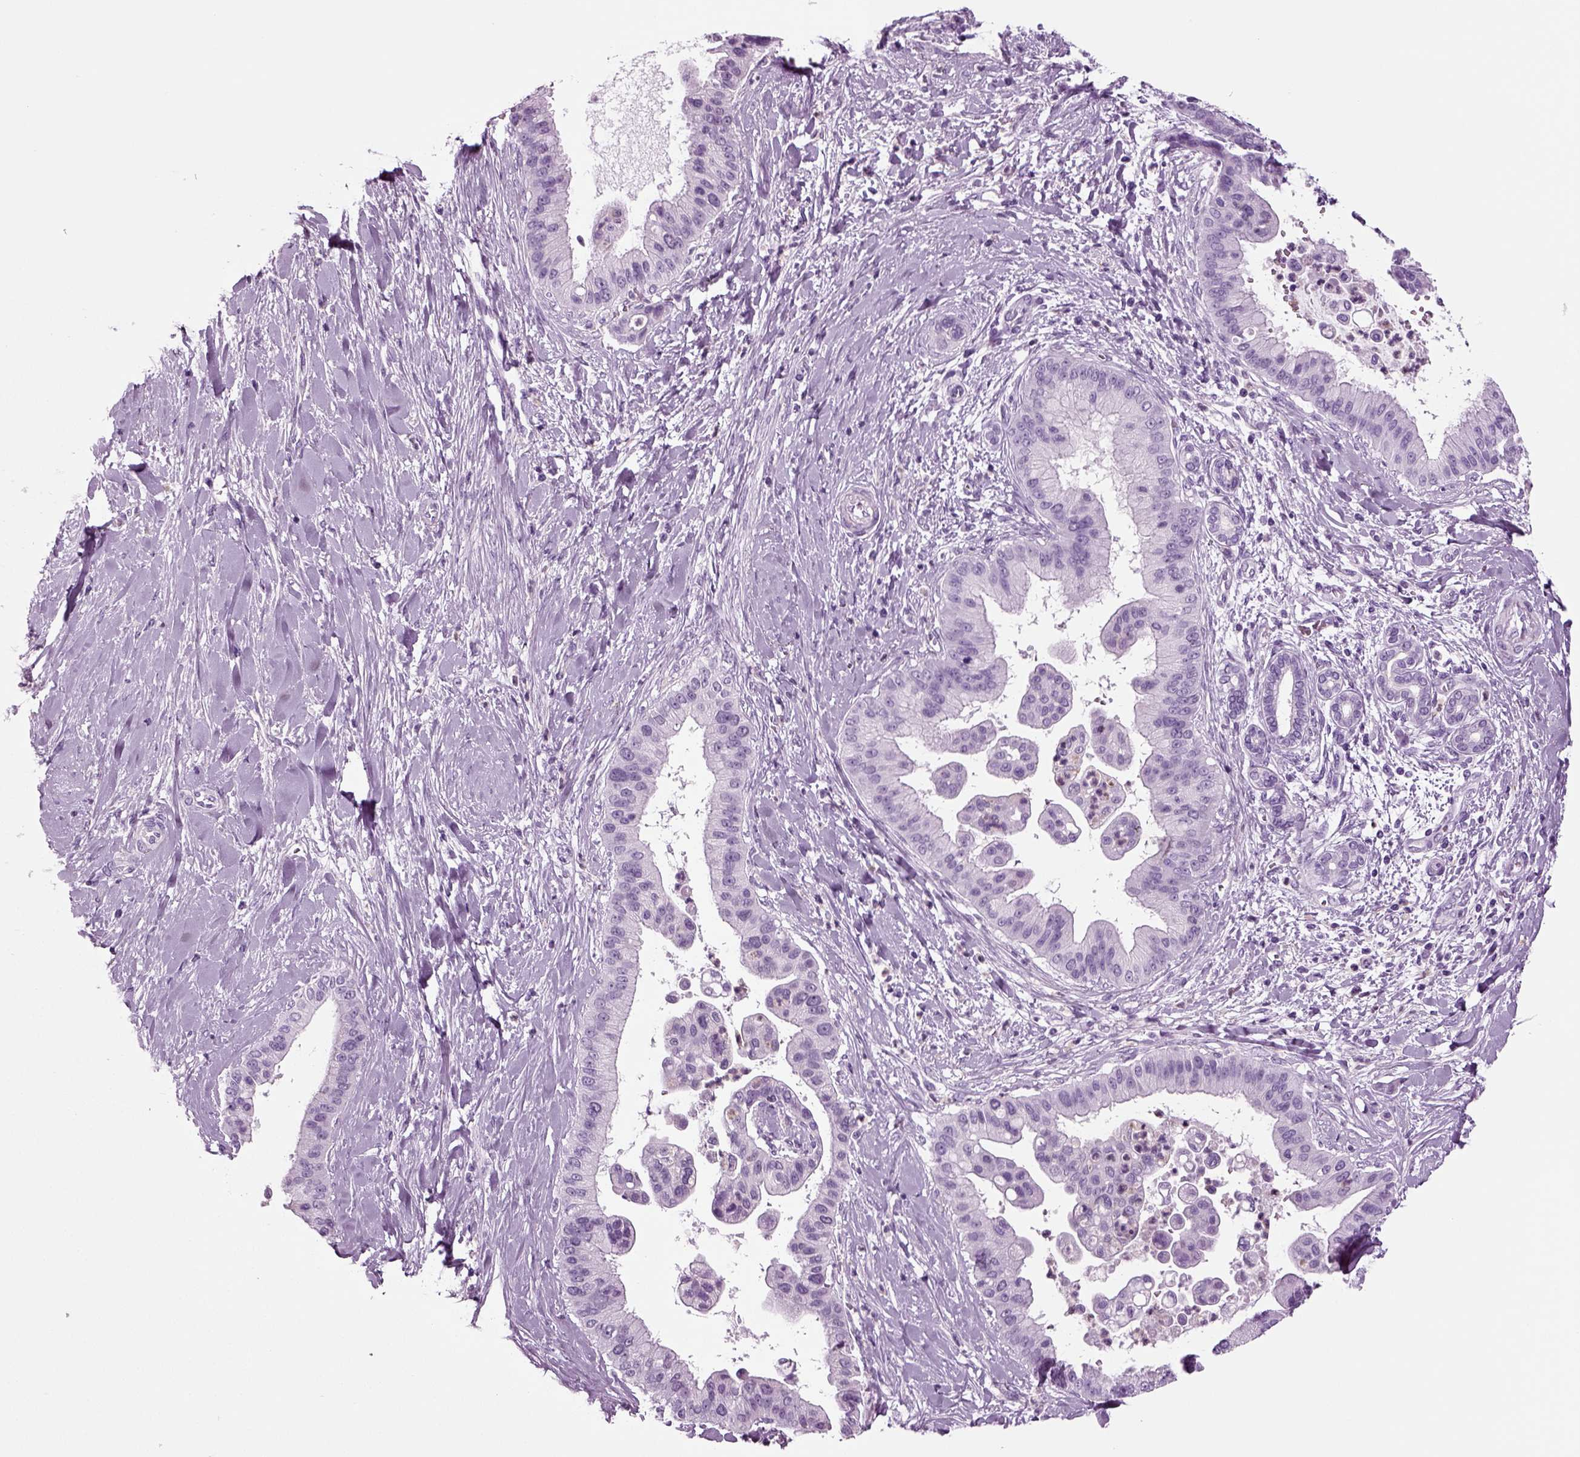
{"staining": {"intensity": "negative", "quantity": "none", "location": "none"}, "tissue": "liver cancer", "cell_type": "Tumor cells", "image_type": "cancer", "snomed": [{"axis": "morphology", "description": "Cholangiocarcinoma"}, {"axis": "topography", "description": "Liver"}], "caption": "High magnification brightfield microscopy of cholangiocarcinoma (liver) stained with DAB (brown) and counterstained with hematoxylin (blue): tumor cells show no significant expression.", "gene": "CRABP1", "patient": {"sex": "female", "age": 54}}